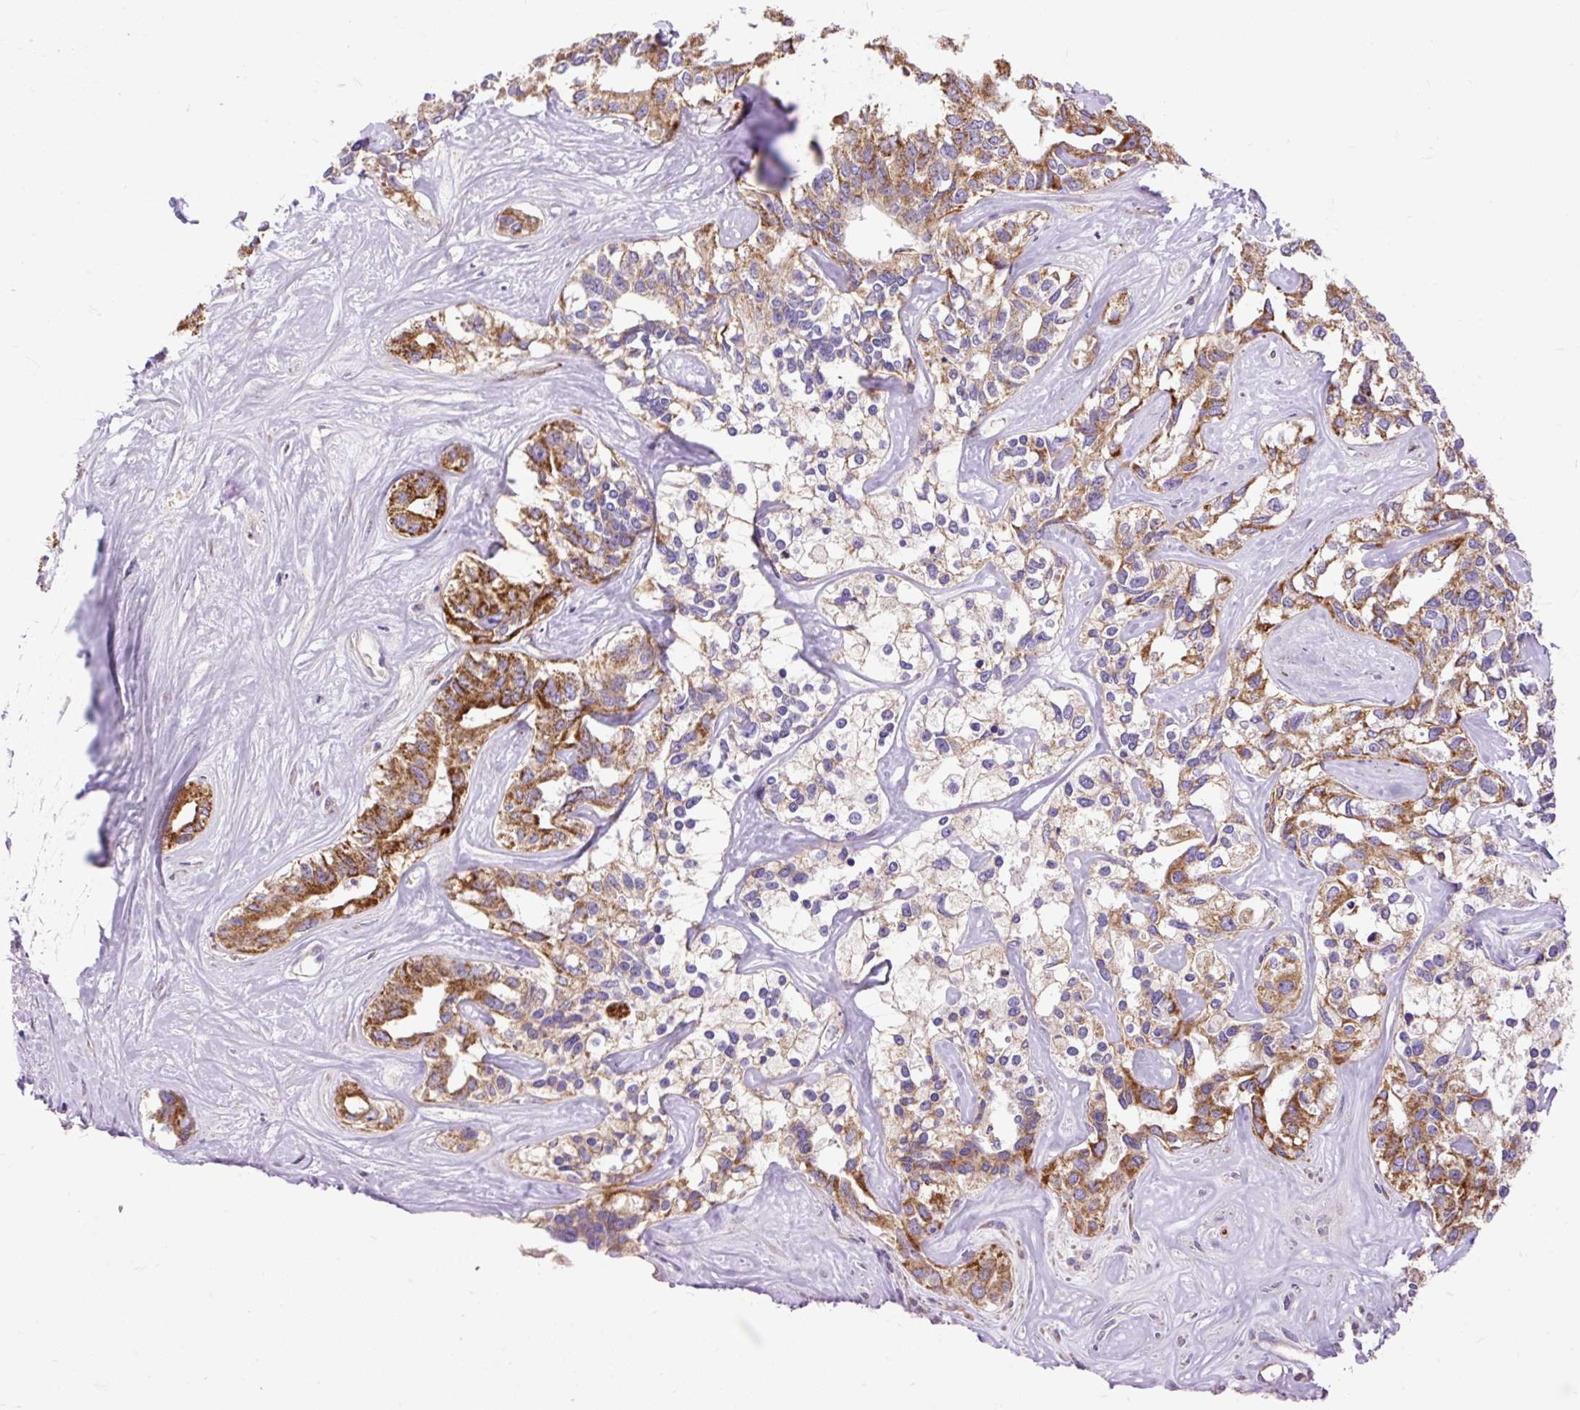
{"staining": {"intensity": "strong", "quantity": ">75%", "location": "cytoplasmic/membranous"}, "tissue": "liver cancer", "cell_type": "Tumor cells", "image_type": "cancer", "snomed": [{"axis": "morphology", "description": "Cholangiocarcinoma"}, {"axis": "topography", "description": "Liver"}], "caption": "Cholangiocarcinoma (liver) stained with DAB immunohistochemistry exhibits high levels of strong cytoplasmic/membranous positivity in approximately >75% of tumor cells. Using DAB (brown) and hematoxylin (blue) stains, captured at high magnification using brightfield microscopy.", "gene": "TOMM40", "patient": {"sex": "male", "age": 59}}